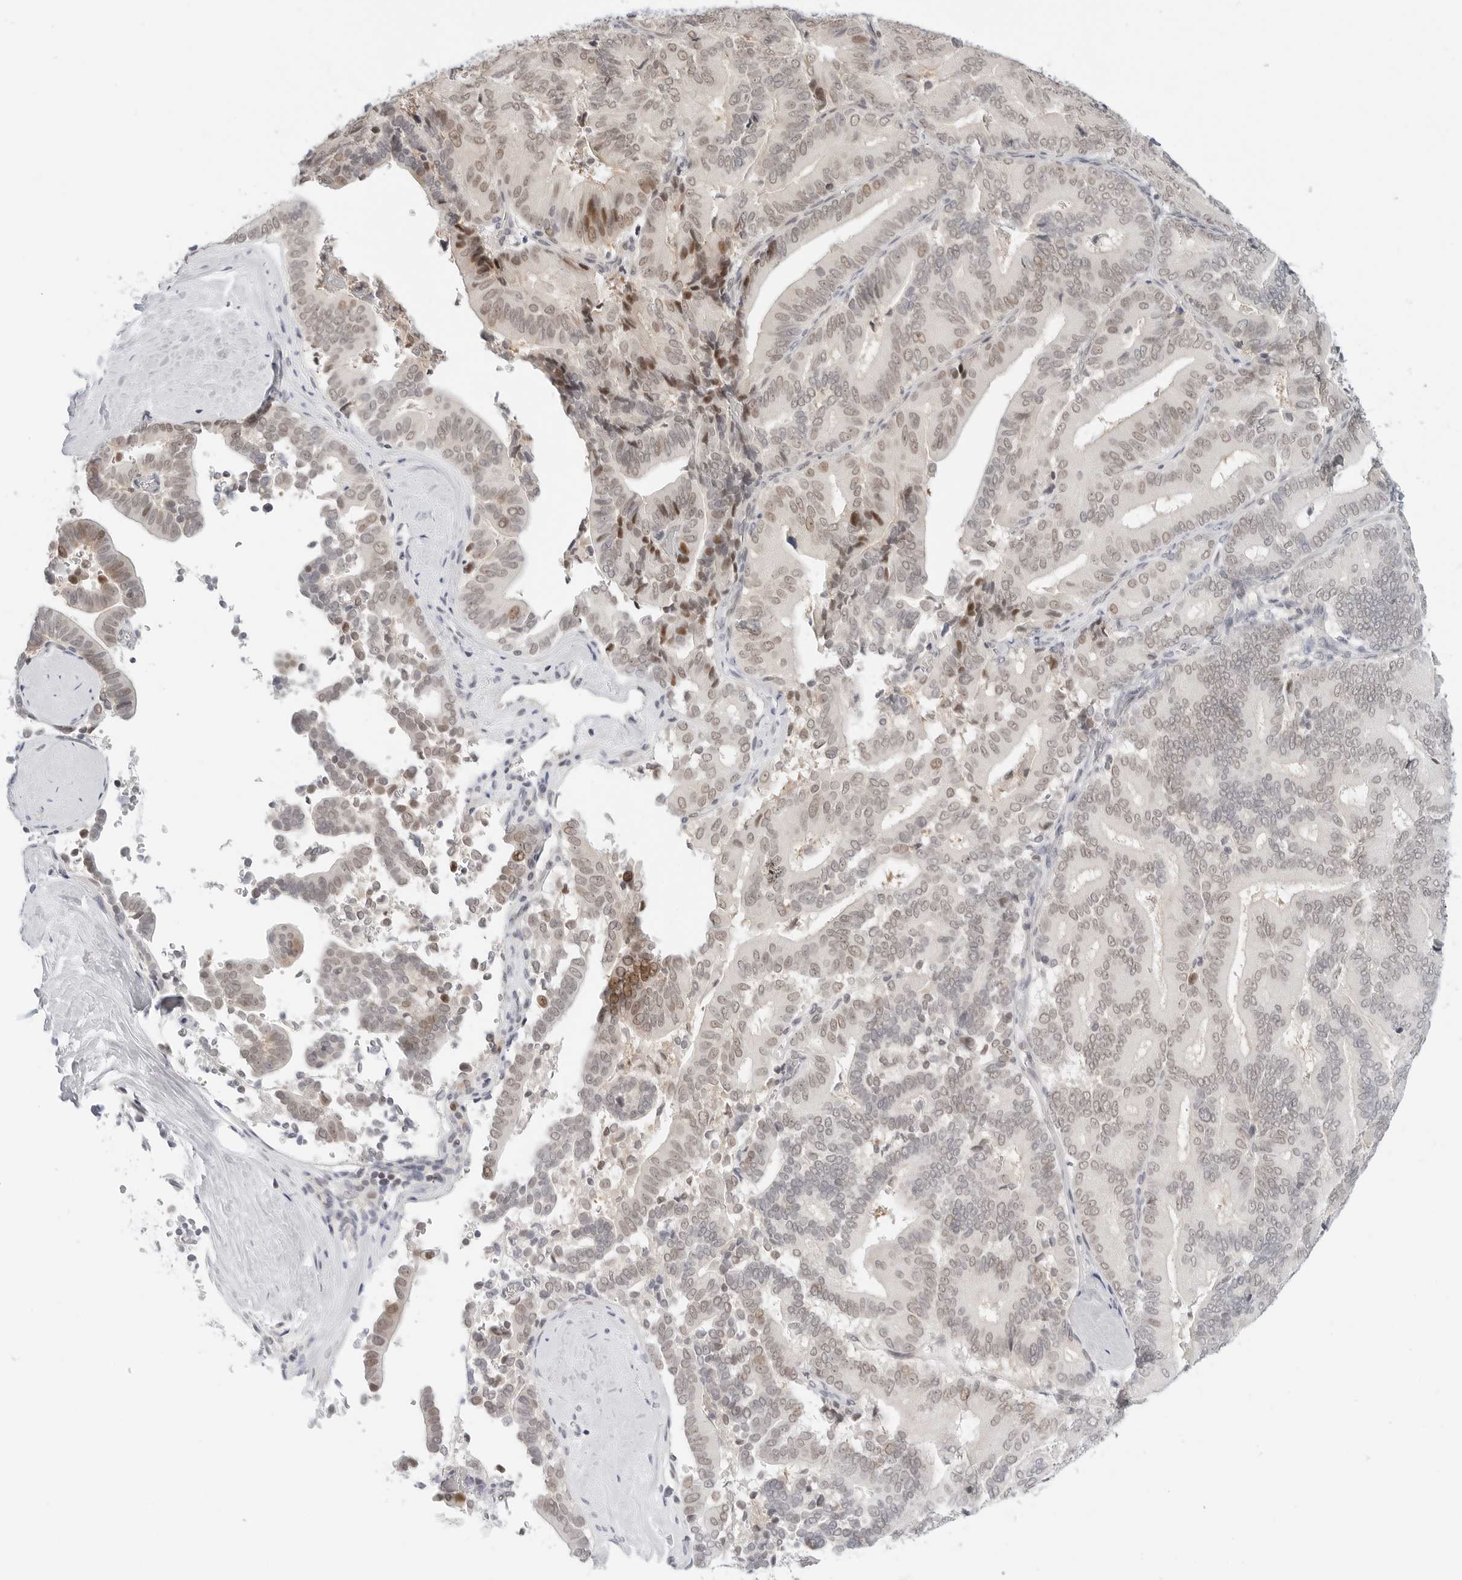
{"staining": {"intensity": "moderate", "quantity": "<25%", "location": "nuclear"}, "tissue": "liver cancer", "cell_type": "Tumor cells", "image_type": "cancer", "snomed": [{"axis": "morphology", "description": "Cholangiocarcinoma"}, {"axis": "topography", "description": "Liver"}], "caption": "This image displays liver cancer stained with immunohistochemistry to label a protein in brown. The nuclear of tumor cells show moderate positivity for the protein. Nuclei are counter-stained blue.", "gene": "TSEN2", "patient": {"sex": "female", "age": 75}}